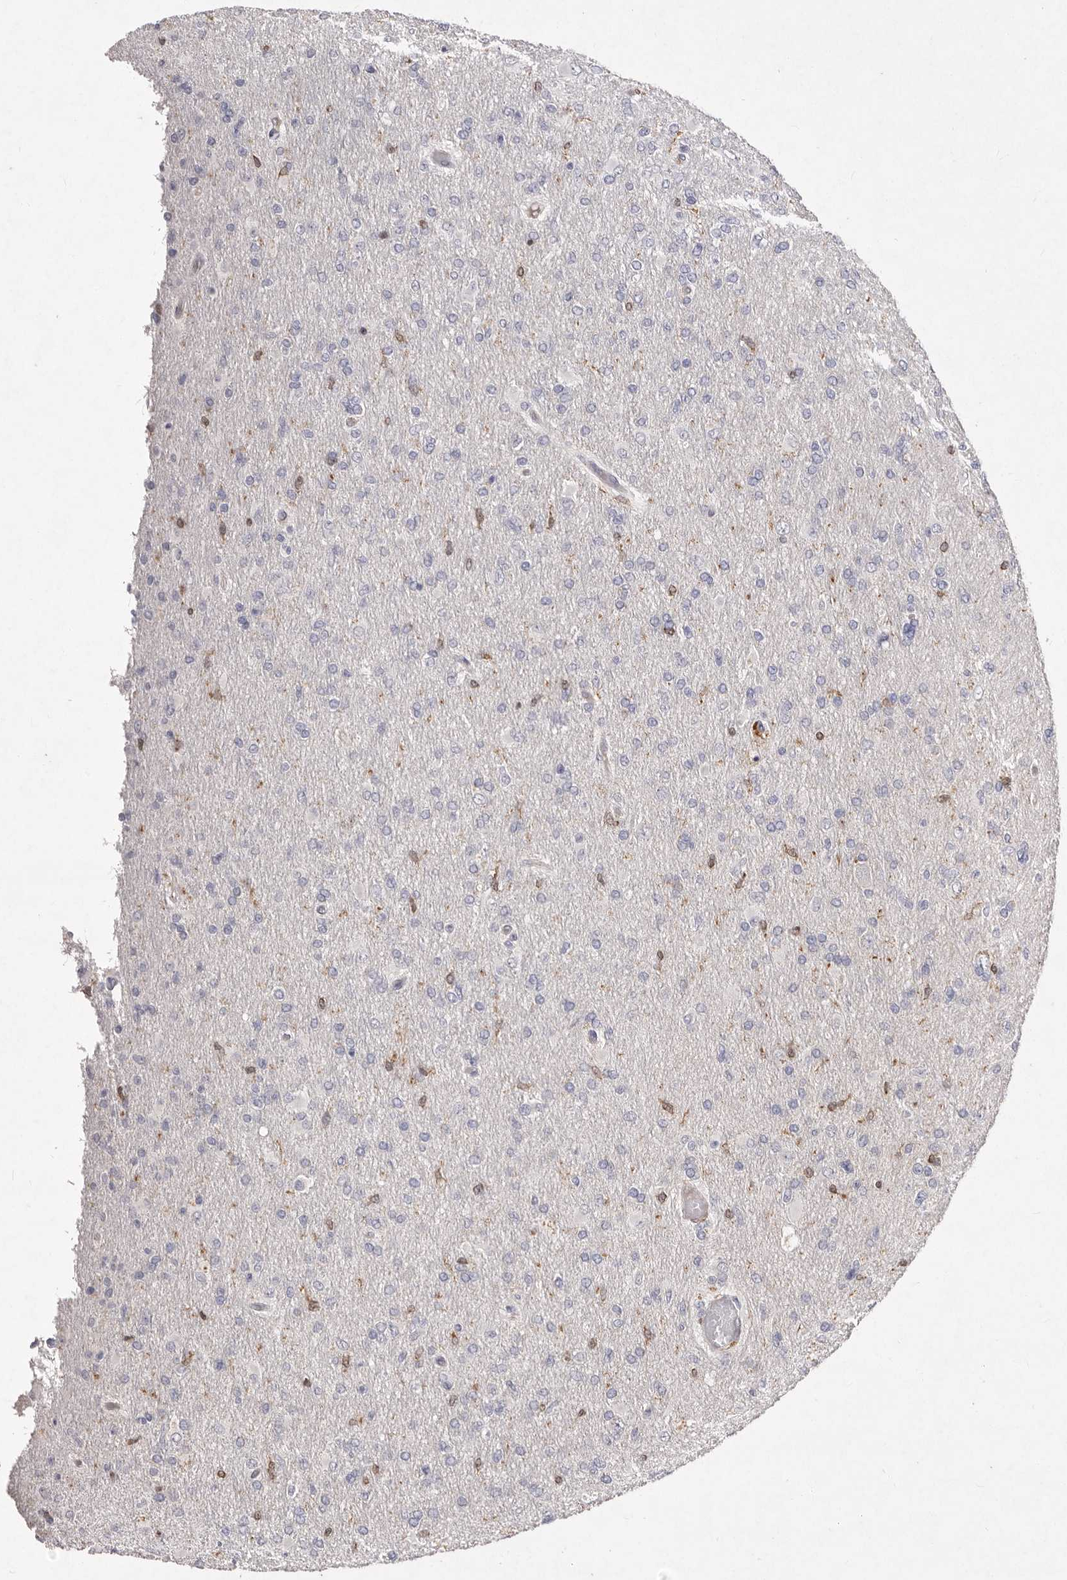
{"staining": {"intensity": "negative", "quantity": "none", "location": "none"}, "tissue": "glioma", "cell_type": "Tumor cells", "image_type": "cancer", "snomed": [{"axis": "morphology", "description": "Glioma, malignant, High grade"}, {"axis": "topography", "description": "Cerebral cortex"}], "caption": "This is an IHC histopathology image of human glioma. There is no positivity in tumor cells.", "gene": "GIMAP4", "patient": {"sex": "female", "age": 36}}